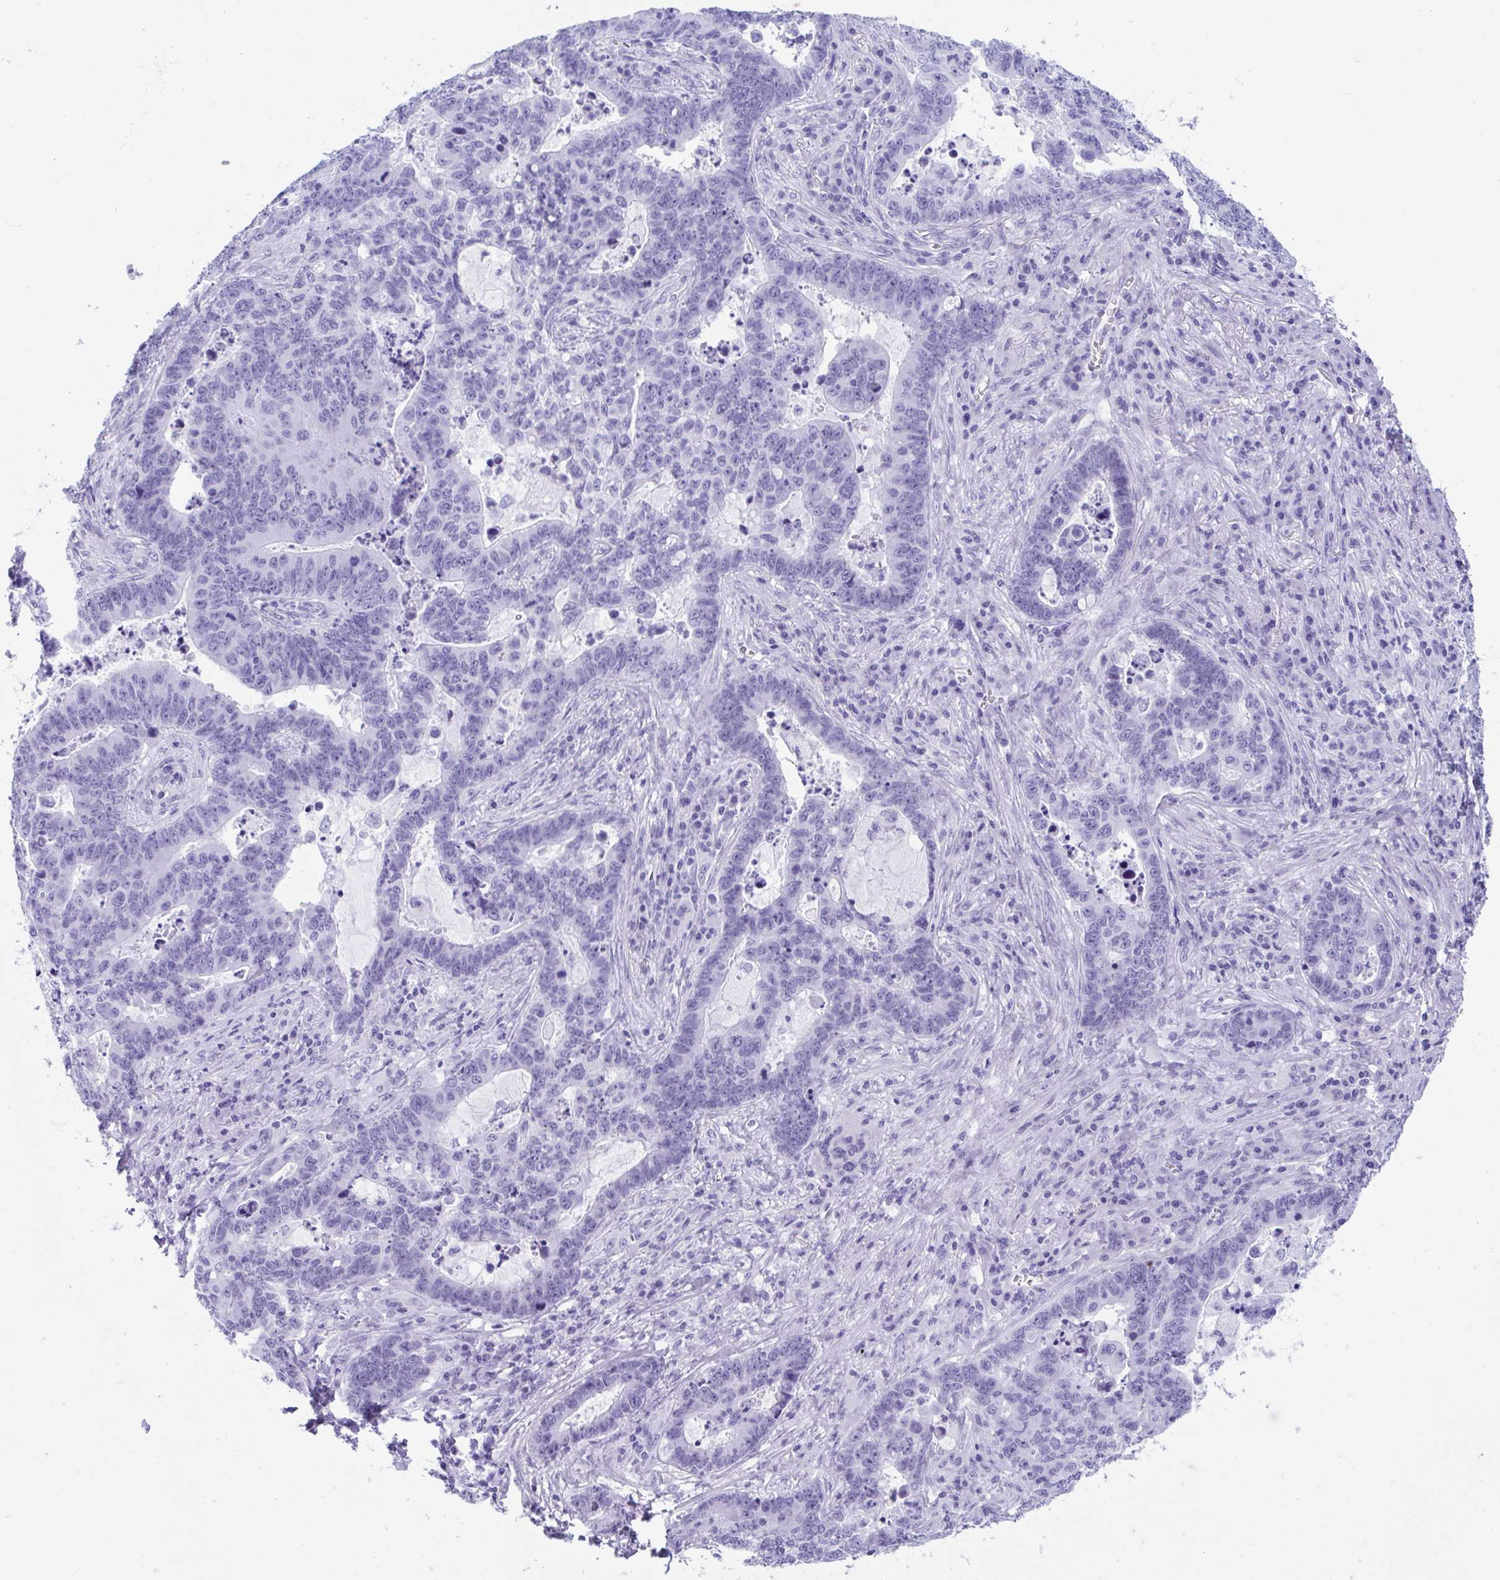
{"staining": {"intensity": "negative", "quantity": "none", "location": "none"}, "tissue": "lung cancer", "cell_type": "Tumor cells", "image_type": "cancer", "snomed": [{"axis": "morphology", "description": "Aneuploidy"}, {"axis": "morphology", "description": "Adenocarcinoma, NOS"}, {"axis": "morphology", "description": "Adenocarcinoma primary or metastatic"}, {"axis": "topography", "description": "Lung"}], "caption": "There is no significant expression in tumor cells of lung cancer.", "gene": "TMEM35A", "patient": {"sex": "female", "age": 75}}